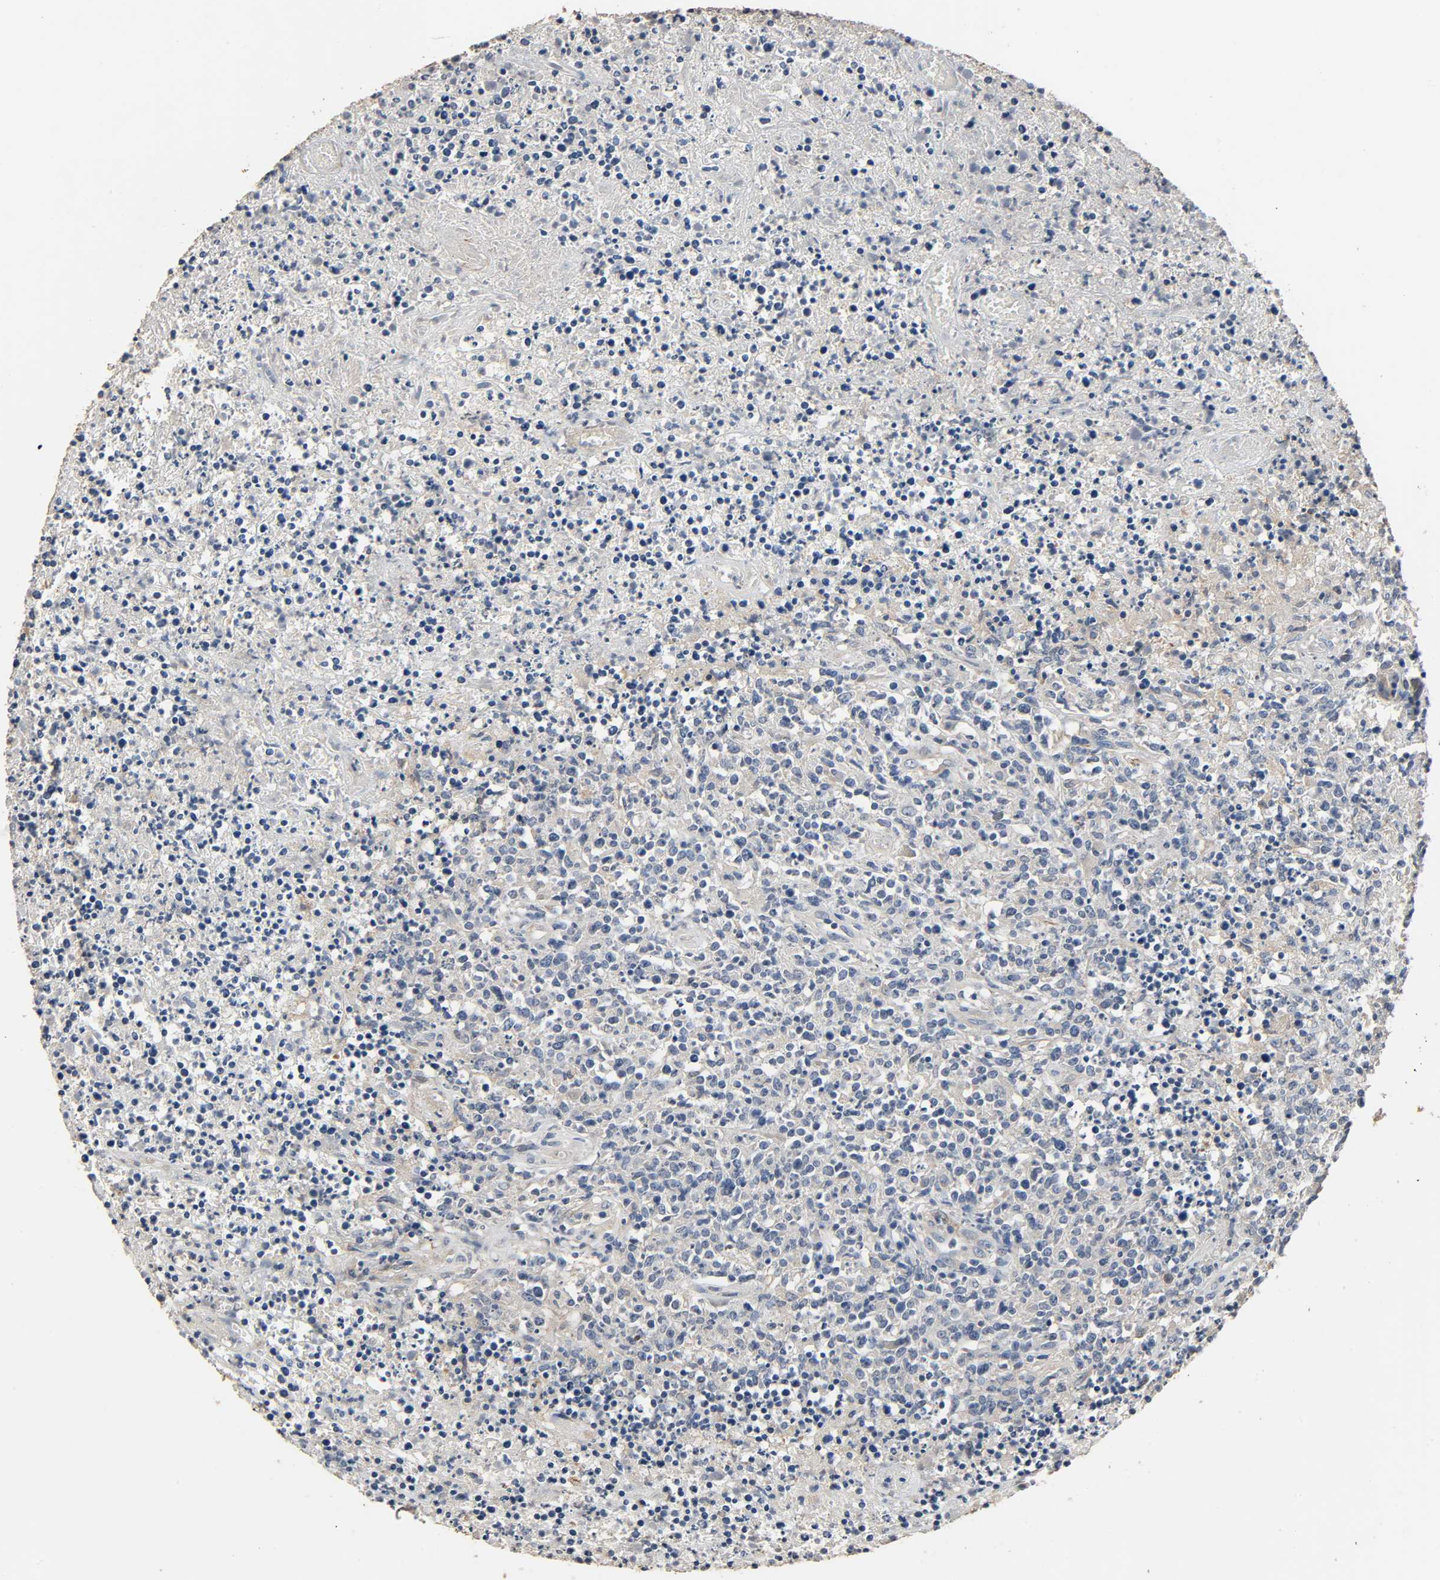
{"staining": {"intensity": "weak", "quantity": ">75%", "location": "cytoplasmic/membranous"}, "tissue": "lymphoma", "cell_type": "Tumor cells", "image_type": "cancer", "snomed": [{"axis": "morphology", "description": "Malignant lymphoma, non-Hodgkin's type, High grade"}, {"axis": "topography", "description": "Lymph node"}], "caption": "An immunohistochemistry (IHC) image of neoplastic tissue is shown. Protein staining in brown highlights weak cytoplasmic/membranous positivity in lymphoma within tumor cells. Nuclei are stained in blue.", "gene": "GSTA3", "patient": {"sex": "female", "age": 84}}